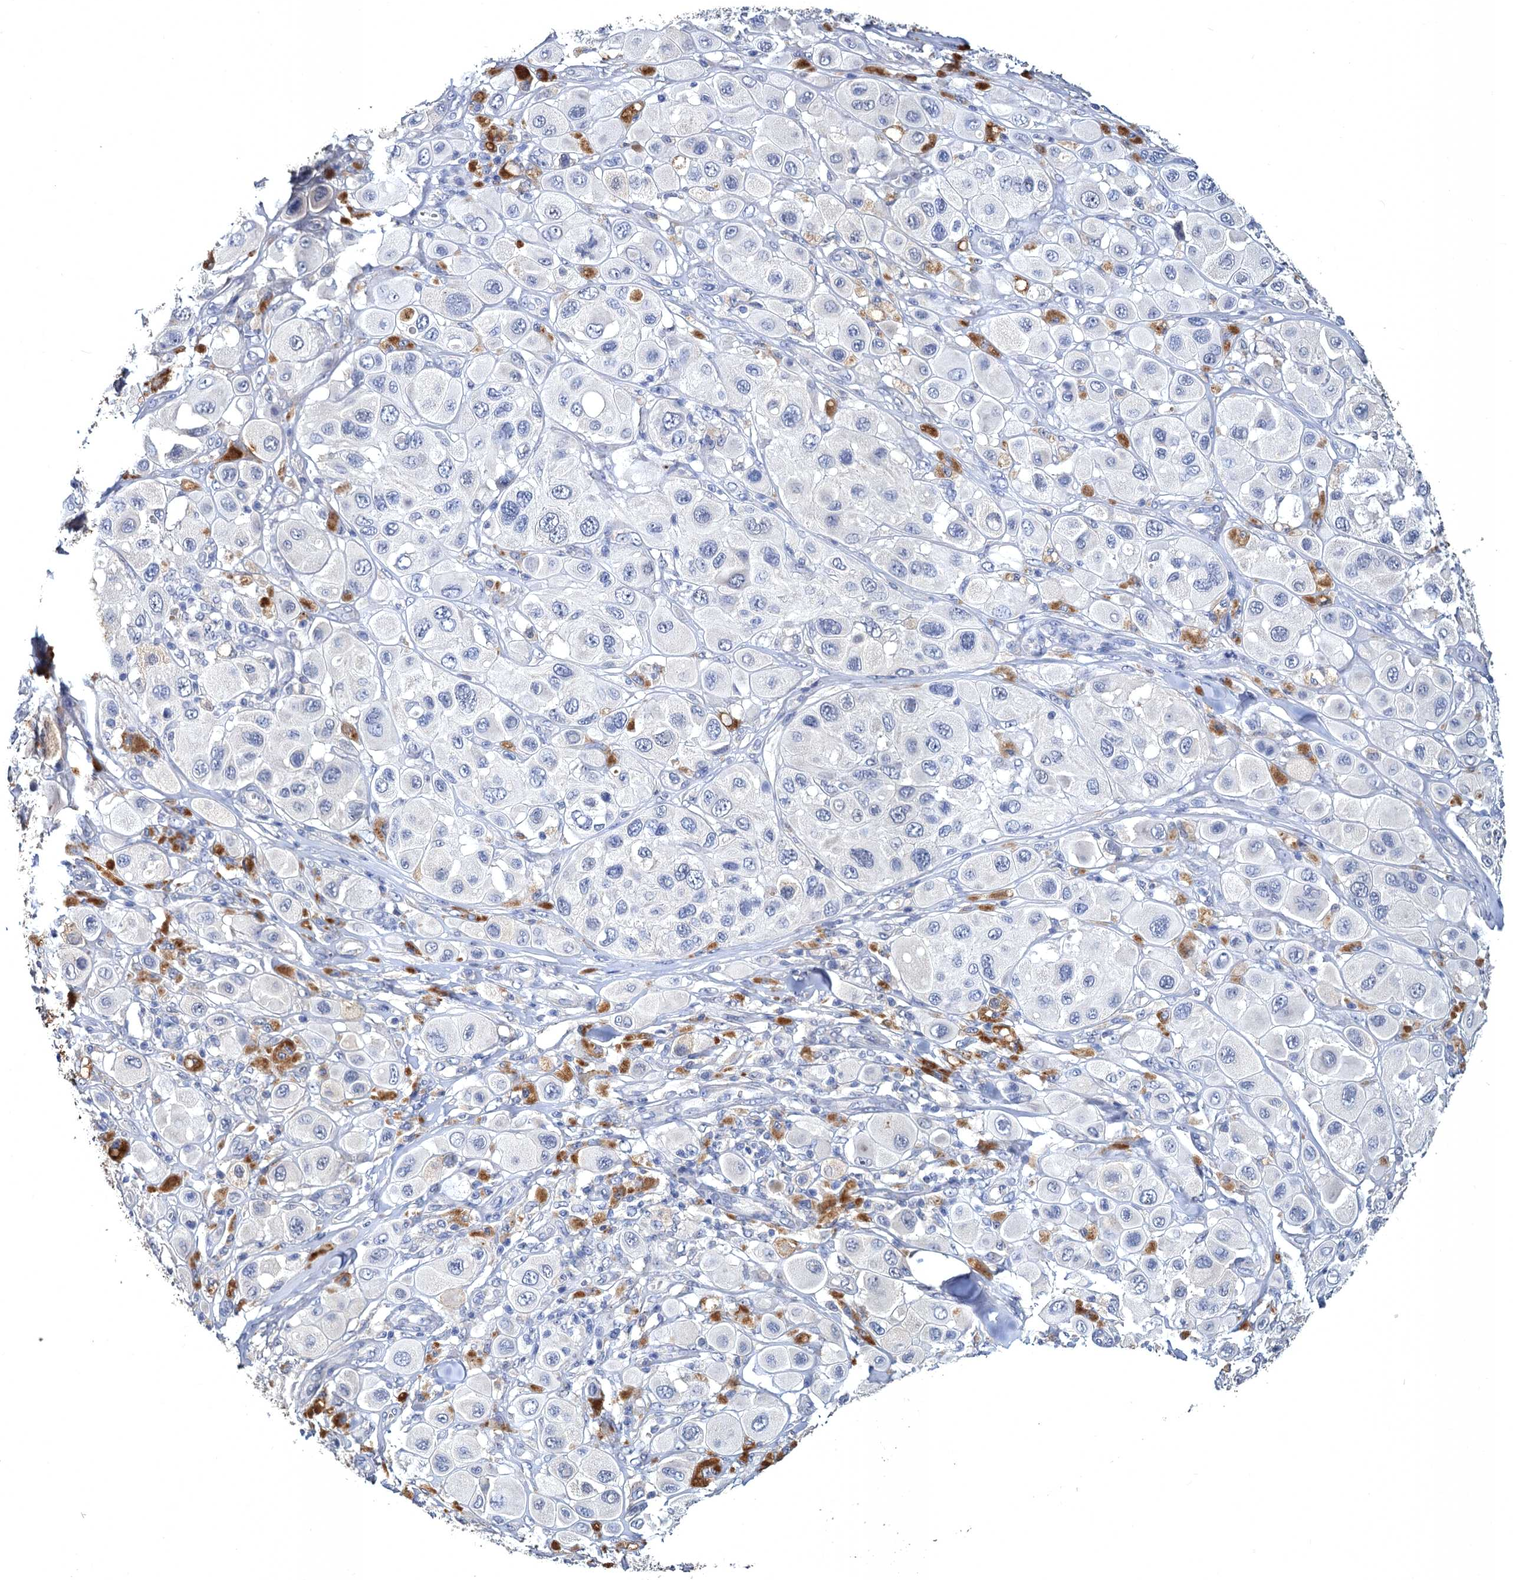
{"staining": {"intensity": "negative", "quantity": "none", "location": "none"}, "tissue": "melanoma", "cell_type": "Tumor cells", "image_type": "cancer", "snomed": [{"axis": "morphology", "description": "Malignant melanoma, Metastatic site"}, {"axis": "topography", "description": "Skin"}], "caption": "High power microscopy micrograph of an IHC image of melanoma, revealing no significant positivity in tumor cells. Brightfield microscopy of IHC stained with DAB (brown) and hematoxylin (blue), captured at high magnification.", "gene": "ATP9A", "patient": {"sex": "male", "age": 41}}